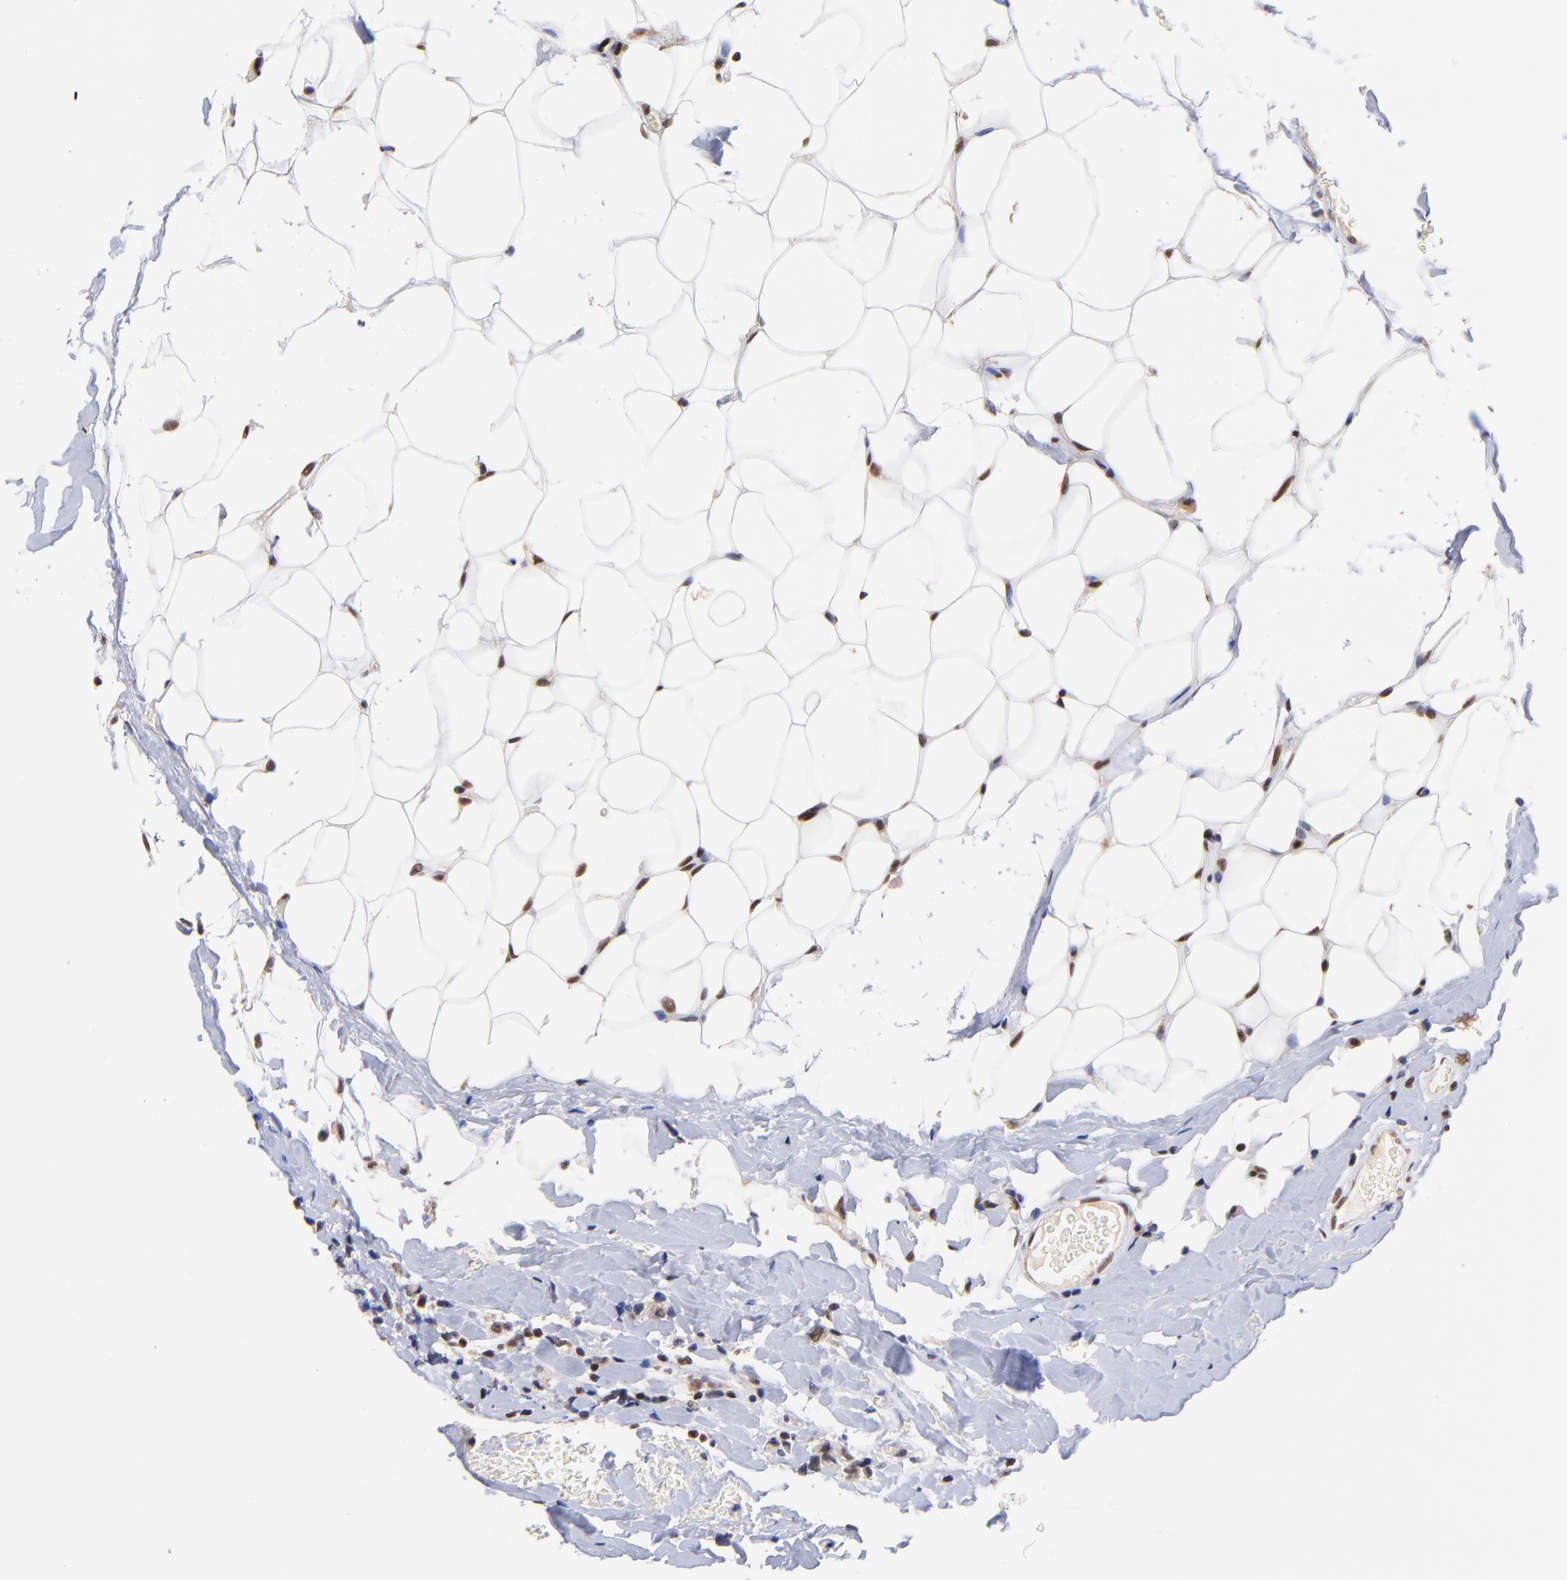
{"staining": {"intensity": "moderate", "quantity": ">75%", "location": "cytoplasmic/membranous,nuclear"}, "tissue": "breast cancer", "cell_type": "Tumor cells", "image_type": "cancer", "snomed": [{"axis": "morphology", "description": "Lobular carcinoma"}, {"axis": "topography", "description": "Breast"}], "caption": "Breast lobular carcinoma stained with immunohistochemistry (IHC) demonstrates moderate cytoplasmic/membranous and nuclear expression in approximately >75% of tumor cells. (DAB (3,3'-diaminobenzidine) IHC with brightfield microscopy, high magnification).", "gene": "WDR25", "patient": {"sex": "female", "age": 57}}